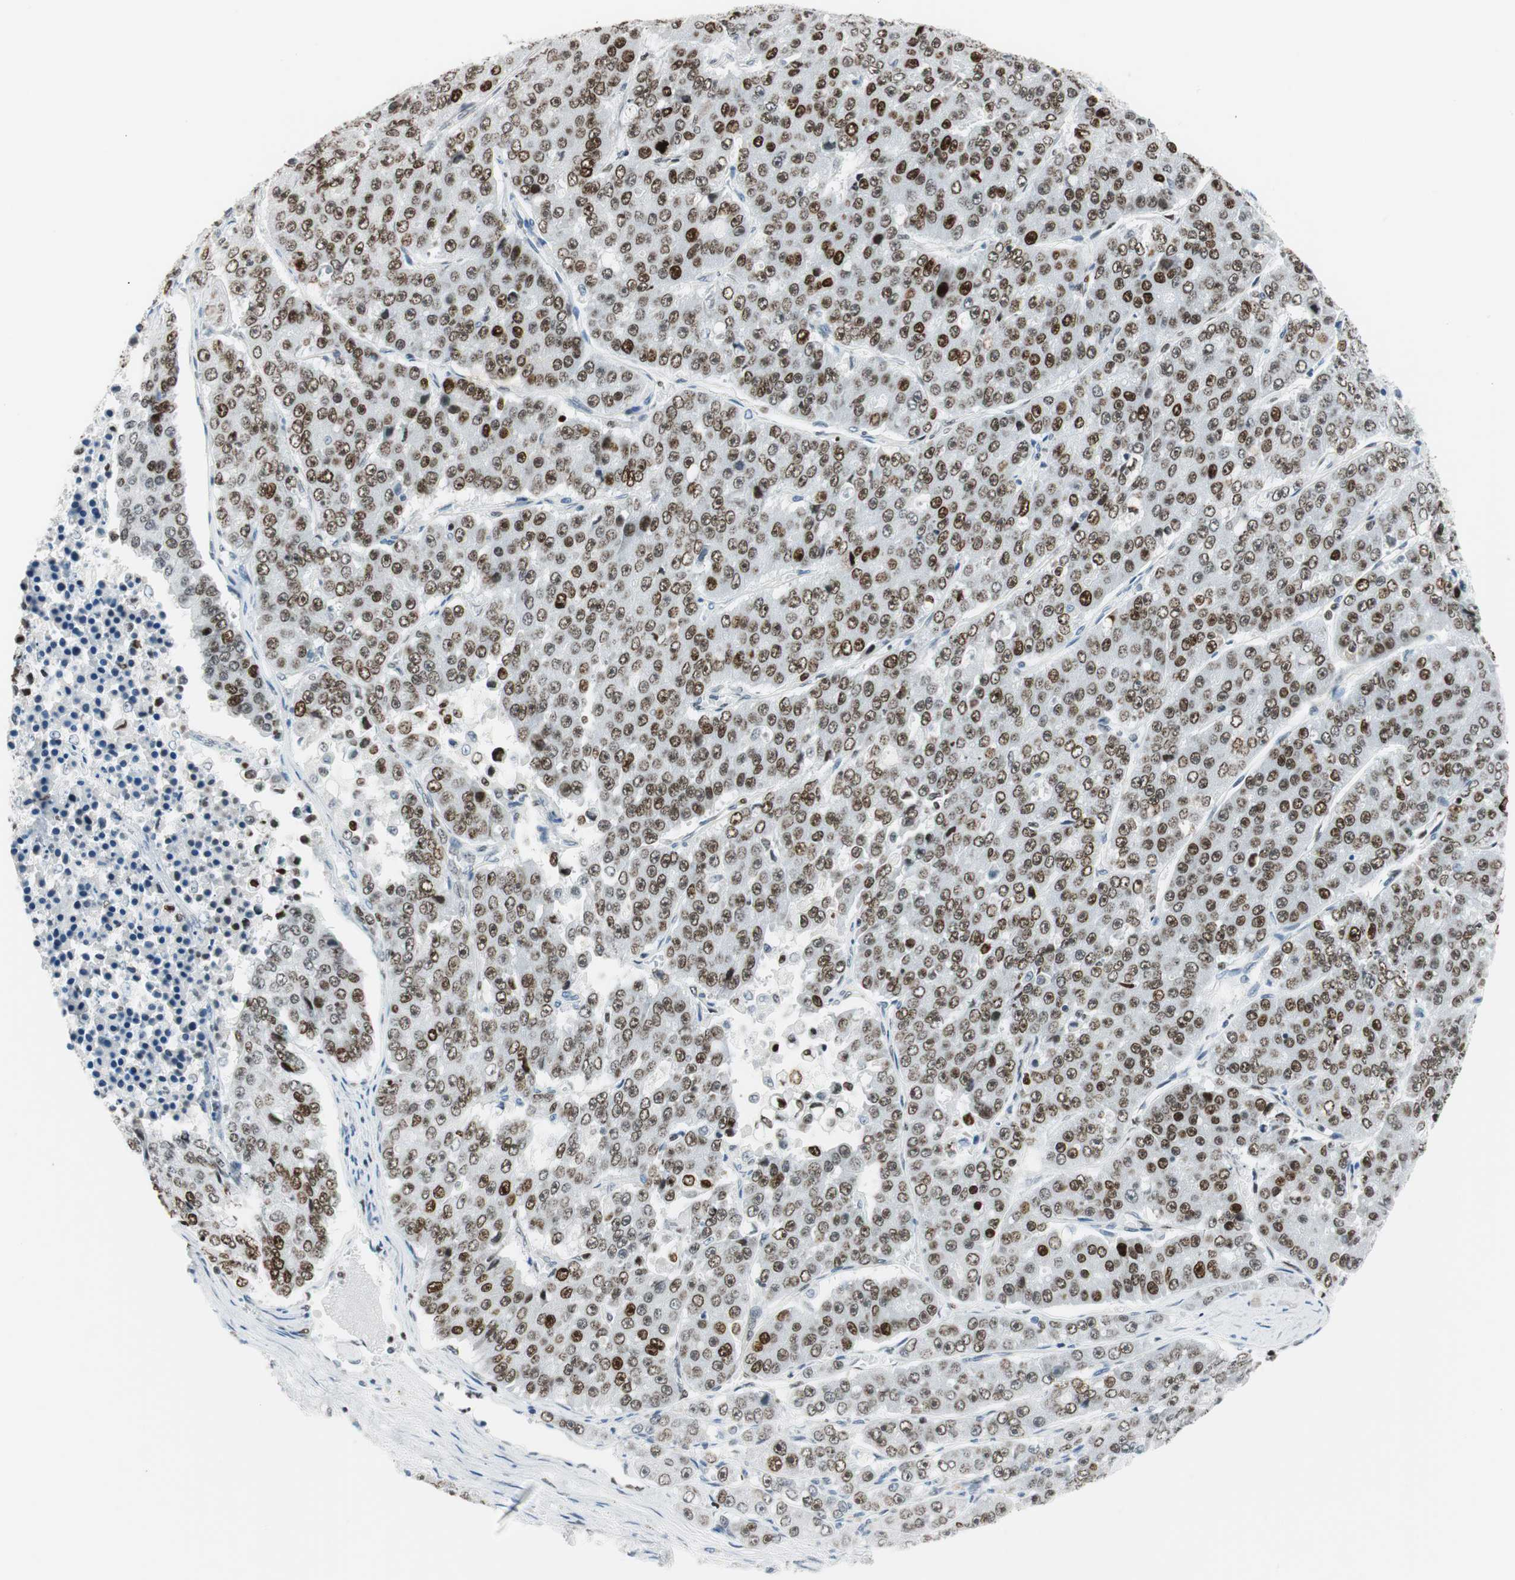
{"staining": {"intensity": "moderate", "quantity": ">75%", "location": "nuclear"}, "tissue": "pancreatic cancer", "cell_type": "Tumor cells", "image_type": "cancer", "snomed": [{"axis": "morphology", "description": "Adenocarcinoma, NOS"}, {"axis": "topography", "description": "Pancreas"}], "caption": "Pancreatic cancer (adenocarcinoma) stained with a protein marker demonstrates moderate staining in tumor cells.", "gene": "EZH2", "patient": {"sex": "male", "age": 50}}